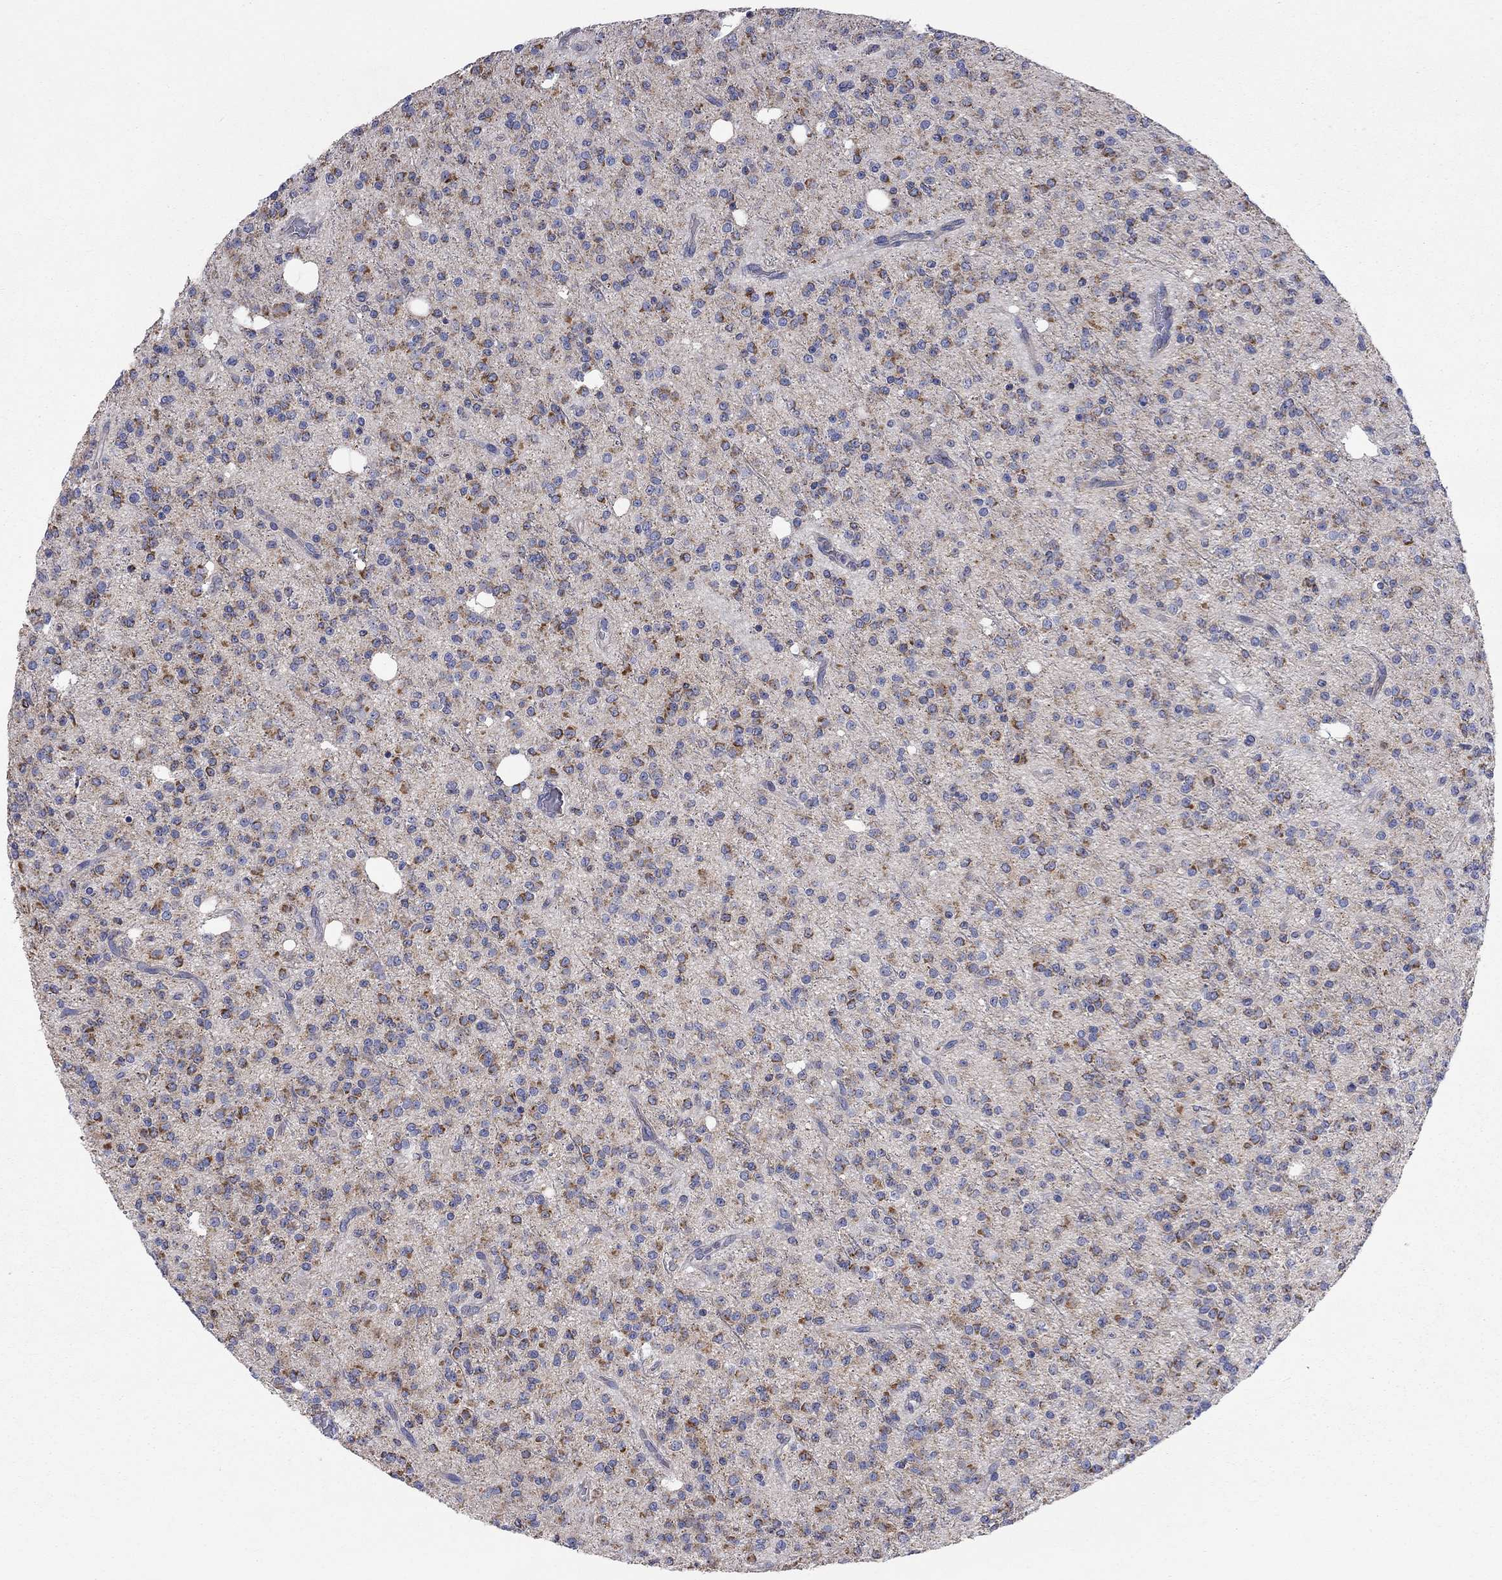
{"staining": {"intensity": "strong", "quantity": "<25%", "location": "cytoplasmic/membranous"}, "tissue": "glioma", "cell_type": "Tumor cells", "image_type": "cancer", "snomed": [{"axis": "morphology", "description": "Glioma, malignant, Low grade"}, {"axis": "topography", "description": "Brain"}], "caption": "IHC (DAB (3,3'-diaminobenzidine)) staining of human low-grade glioma (malignant) displays strong cytoplasmic/membranous protein expression in about <25% of tumor cells. IHC stains the protein in brown and the nuclei are stained blue.", "gene": "RCAN1", "patient": {"sex": "male", "age": 27}}